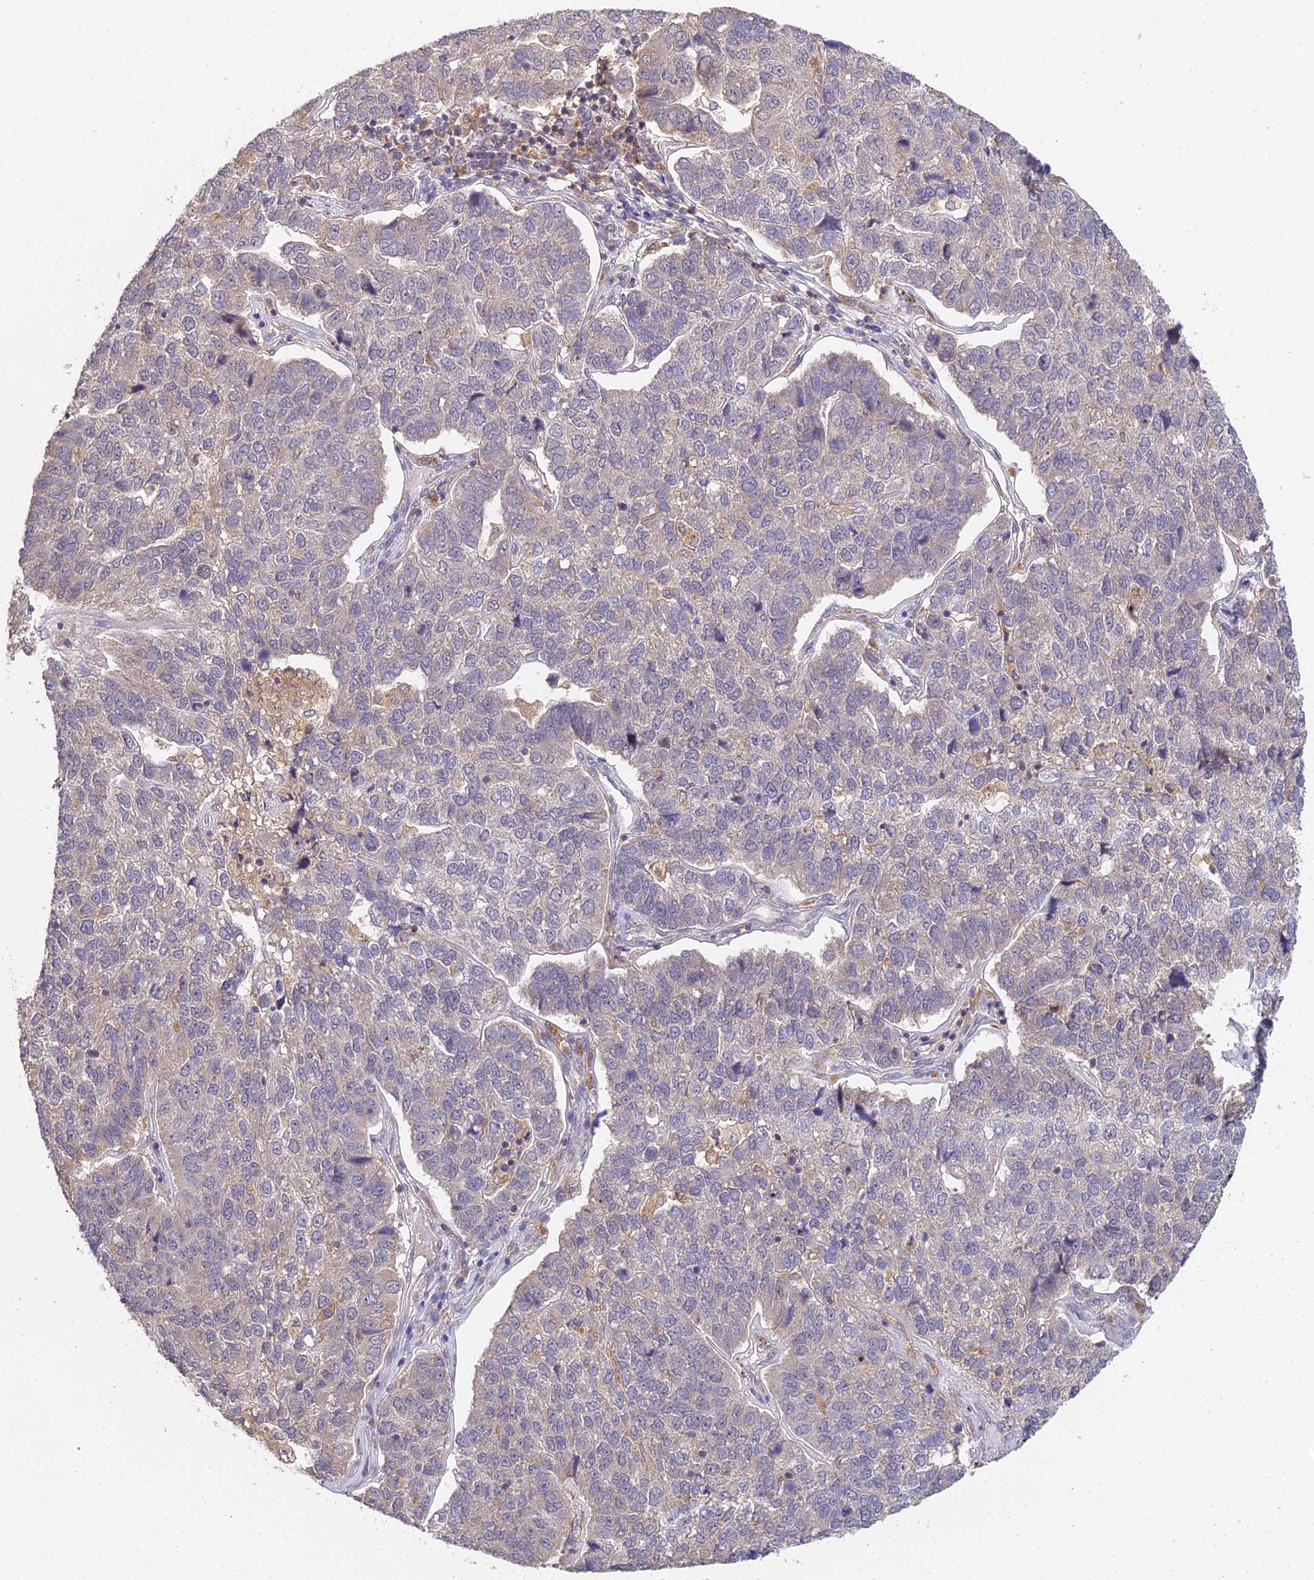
{"staining": {"intensity": "weak", "quantity": "<25%", "location": "cytoplasmic/membranous,nuclear"}, "tissue": "pancreatic cancer", "cell_type": "Tumor cells", "image_type": "cancer", "snomed": [{"axis": "morphology", "description": "Adenocarcinoma, NOS"}, {"axis": "topography", "description": "Pancreas"}], "caption": "Immunohistochemistry of human pancreatic adenocarcinoma exhibits no staining in tumor cells.", "gene": "TPRX1", "patient": {"sex": "female", "age": 61}}